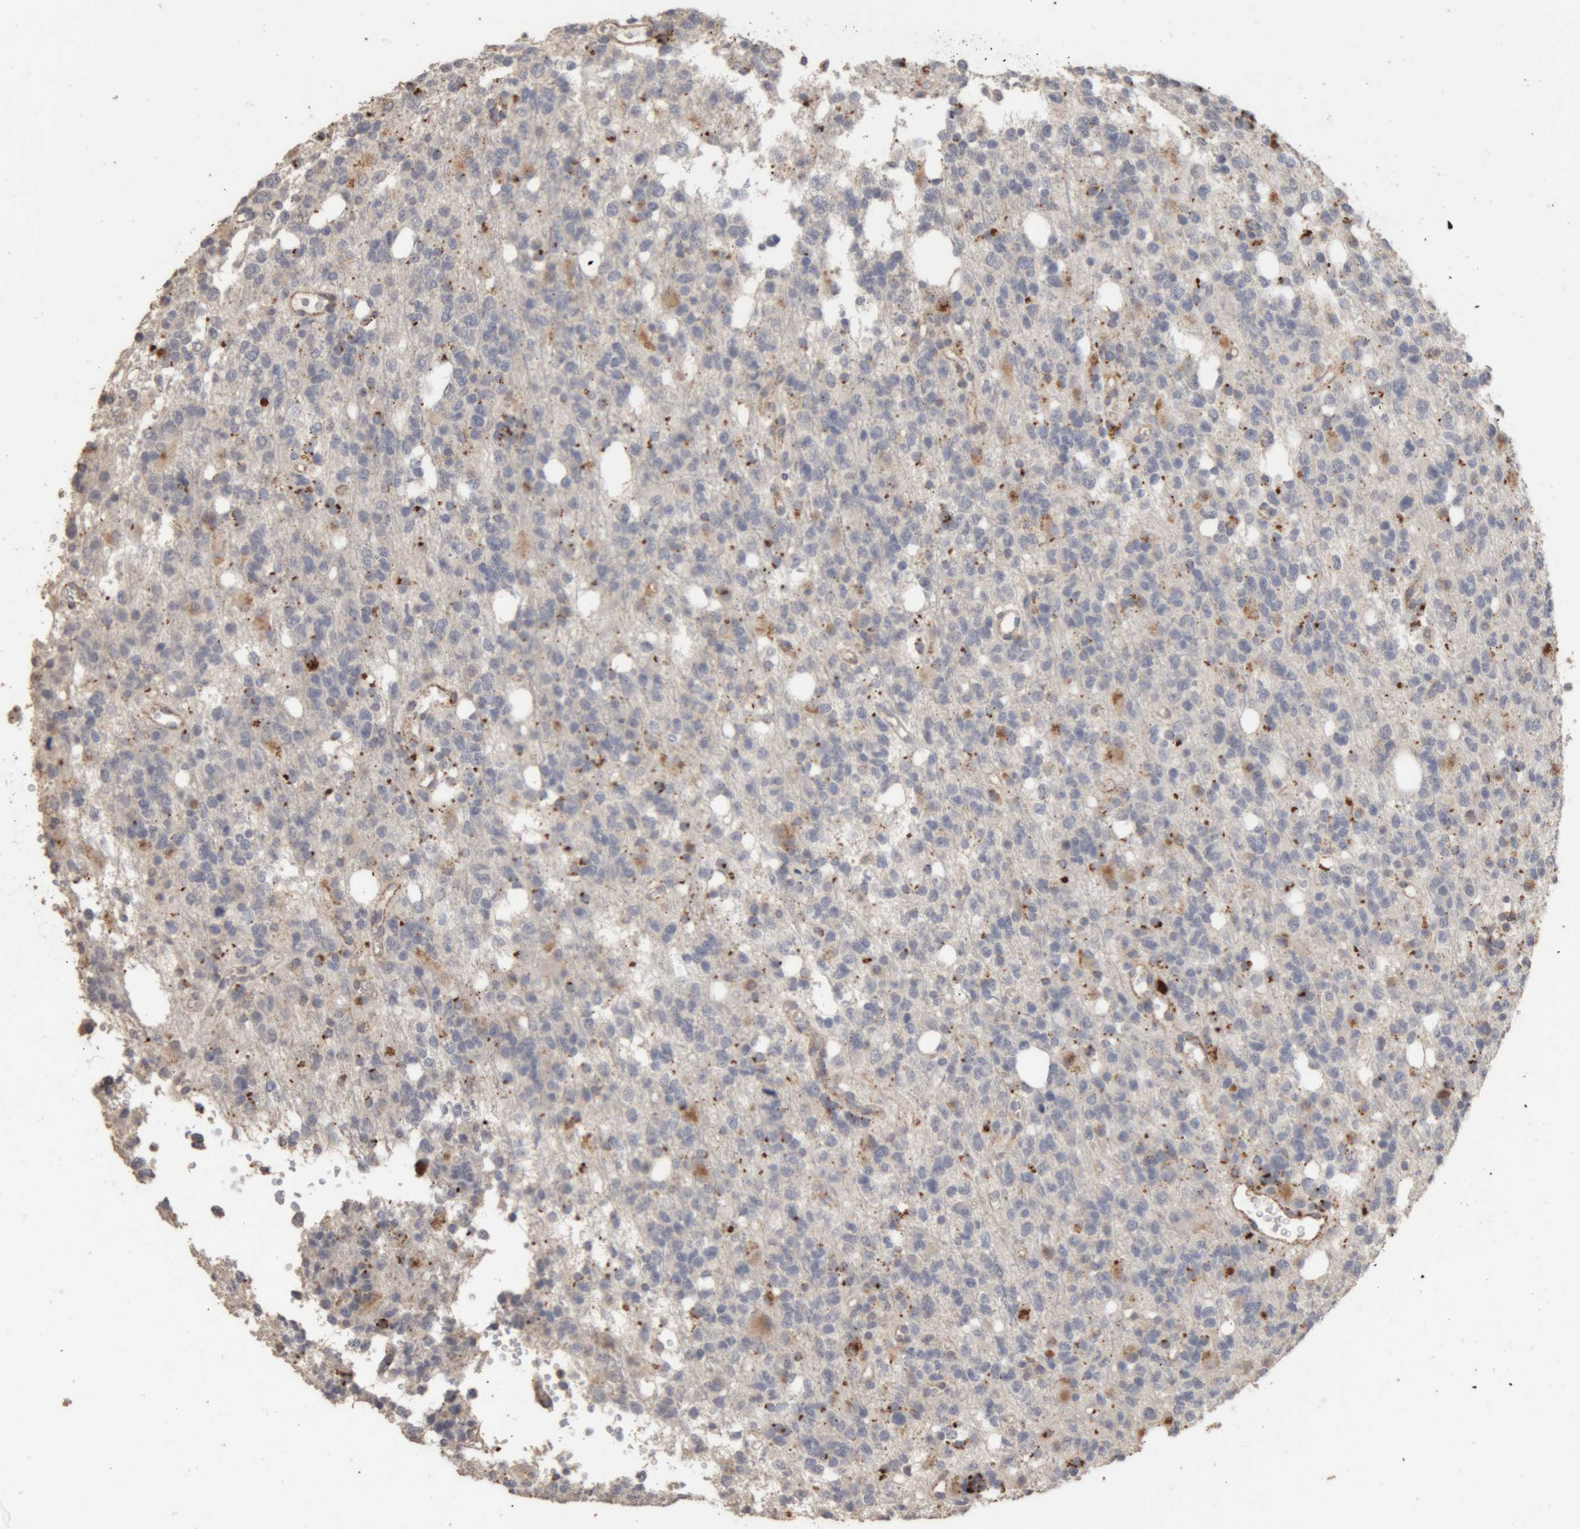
{"staining": {"intensity": "negative", "quantity": "none", "location": "none"}, "tissue": "glioma", "cell_type": "Tumor cells", "image_type": "cancer", "snomed": [{"axis": "morphology", "description": "Glioma, malignant, High grade"}, {"axis": "topography", "description": "Brain"}], "caption": "Malignant glioma (high-grade) was stained to show a protein in brown. There is no significant positivity in tumor cells.", "gene": "ARSA", "patient": {"sex": "female", "age": 62}}